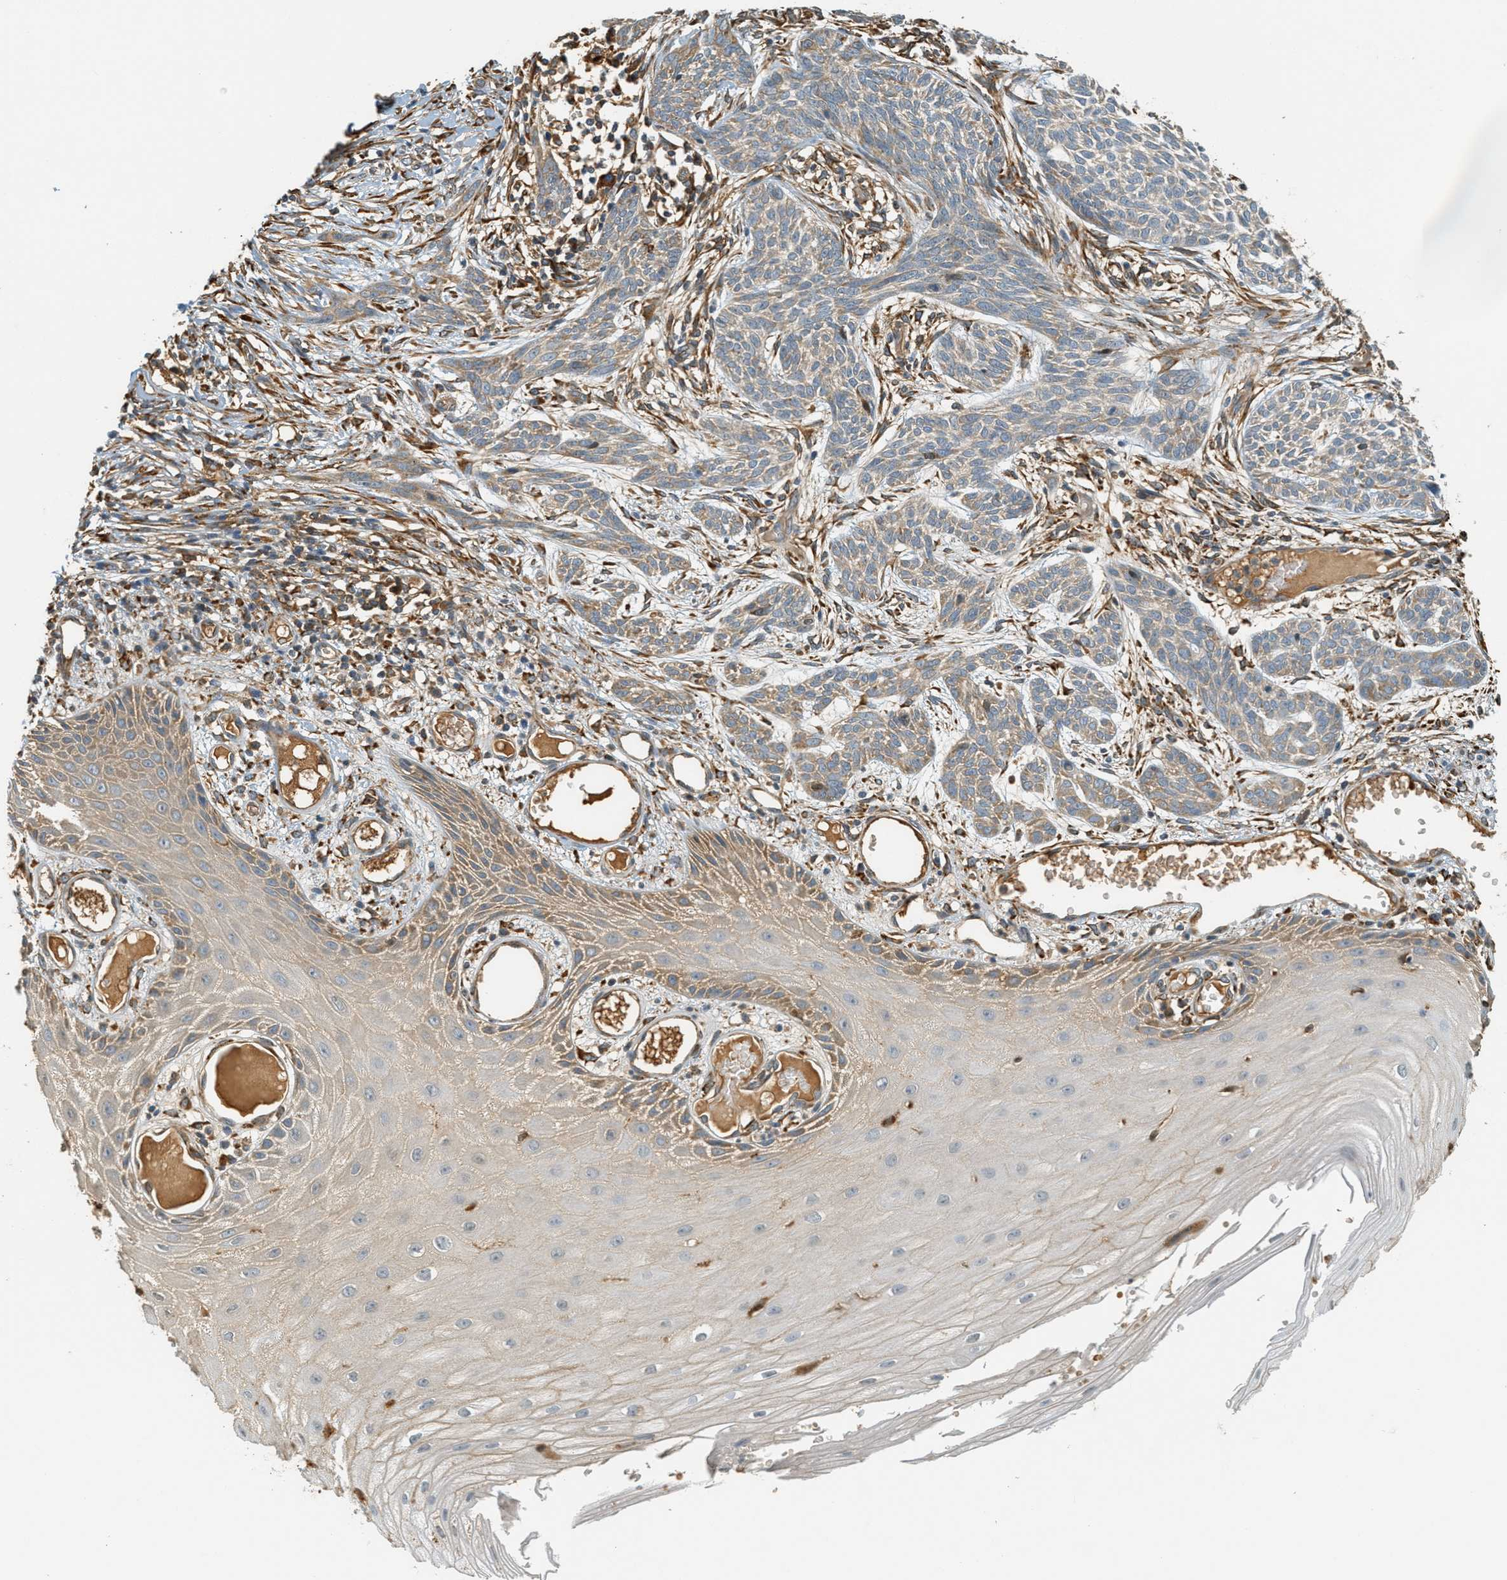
{"staining": {"intensity": "weak", "quantity": "25%-75%", "location": "cytoplasmic/membranous"}, "tissue": "skin cancer", "cell_type": "Tumor cells", "image_type": "cancer", "snomed": [{"axis": "morphology", "description": "Basal cell carcinoma"}, {"axis": "topography", "description": "Skin"}], "caption": "High-power microscopy captured an IHC histopathology image of skin cancer (basal cell carcinoma), revealing weak cytoplasmic/membranous positivity in approximately 25%-75% of tumor cells.", "gene": "PDK1", "patient": {"sex": "female", "age": 59}}